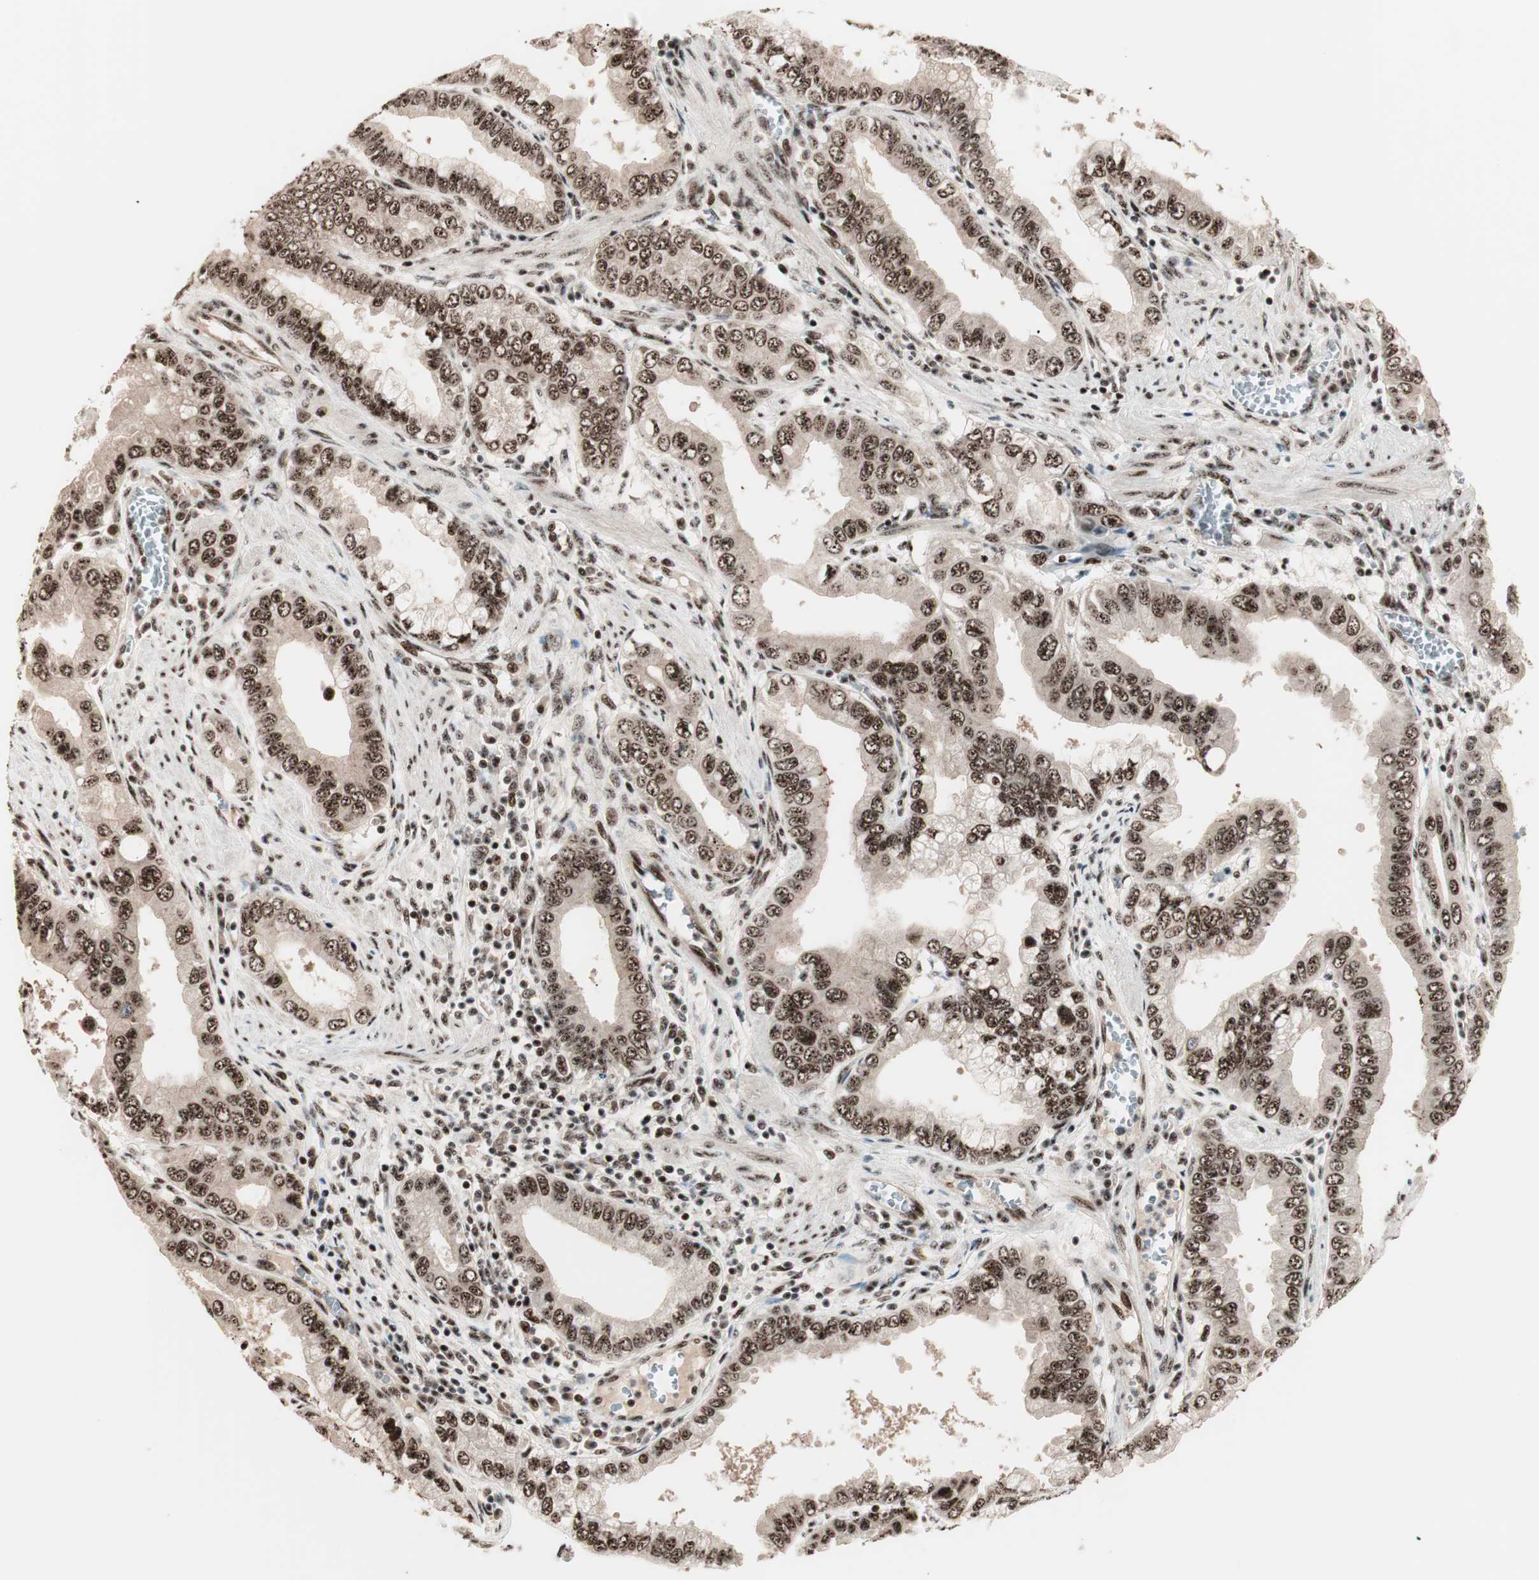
{"staining": {"intensity": "strong", "quantity": ">75%", "location": "nuclear"}, "tissue": "pancreatic cancer", "cell_type": "Tumor cells", "image_type": "cancer", "snomed": [{"axis": "morphology", "description": "Normal tissue, NOS"}, {"axis": "topography", "description": "Lymph node"}], "caption": "Protein positivity by immunohistochemistry demonstrates strong nuclear staining in about >75% of tumor cells in pancreatic cancer.", "gene": "NR5A2", "patient": {"sex": "male", "age": 50}}